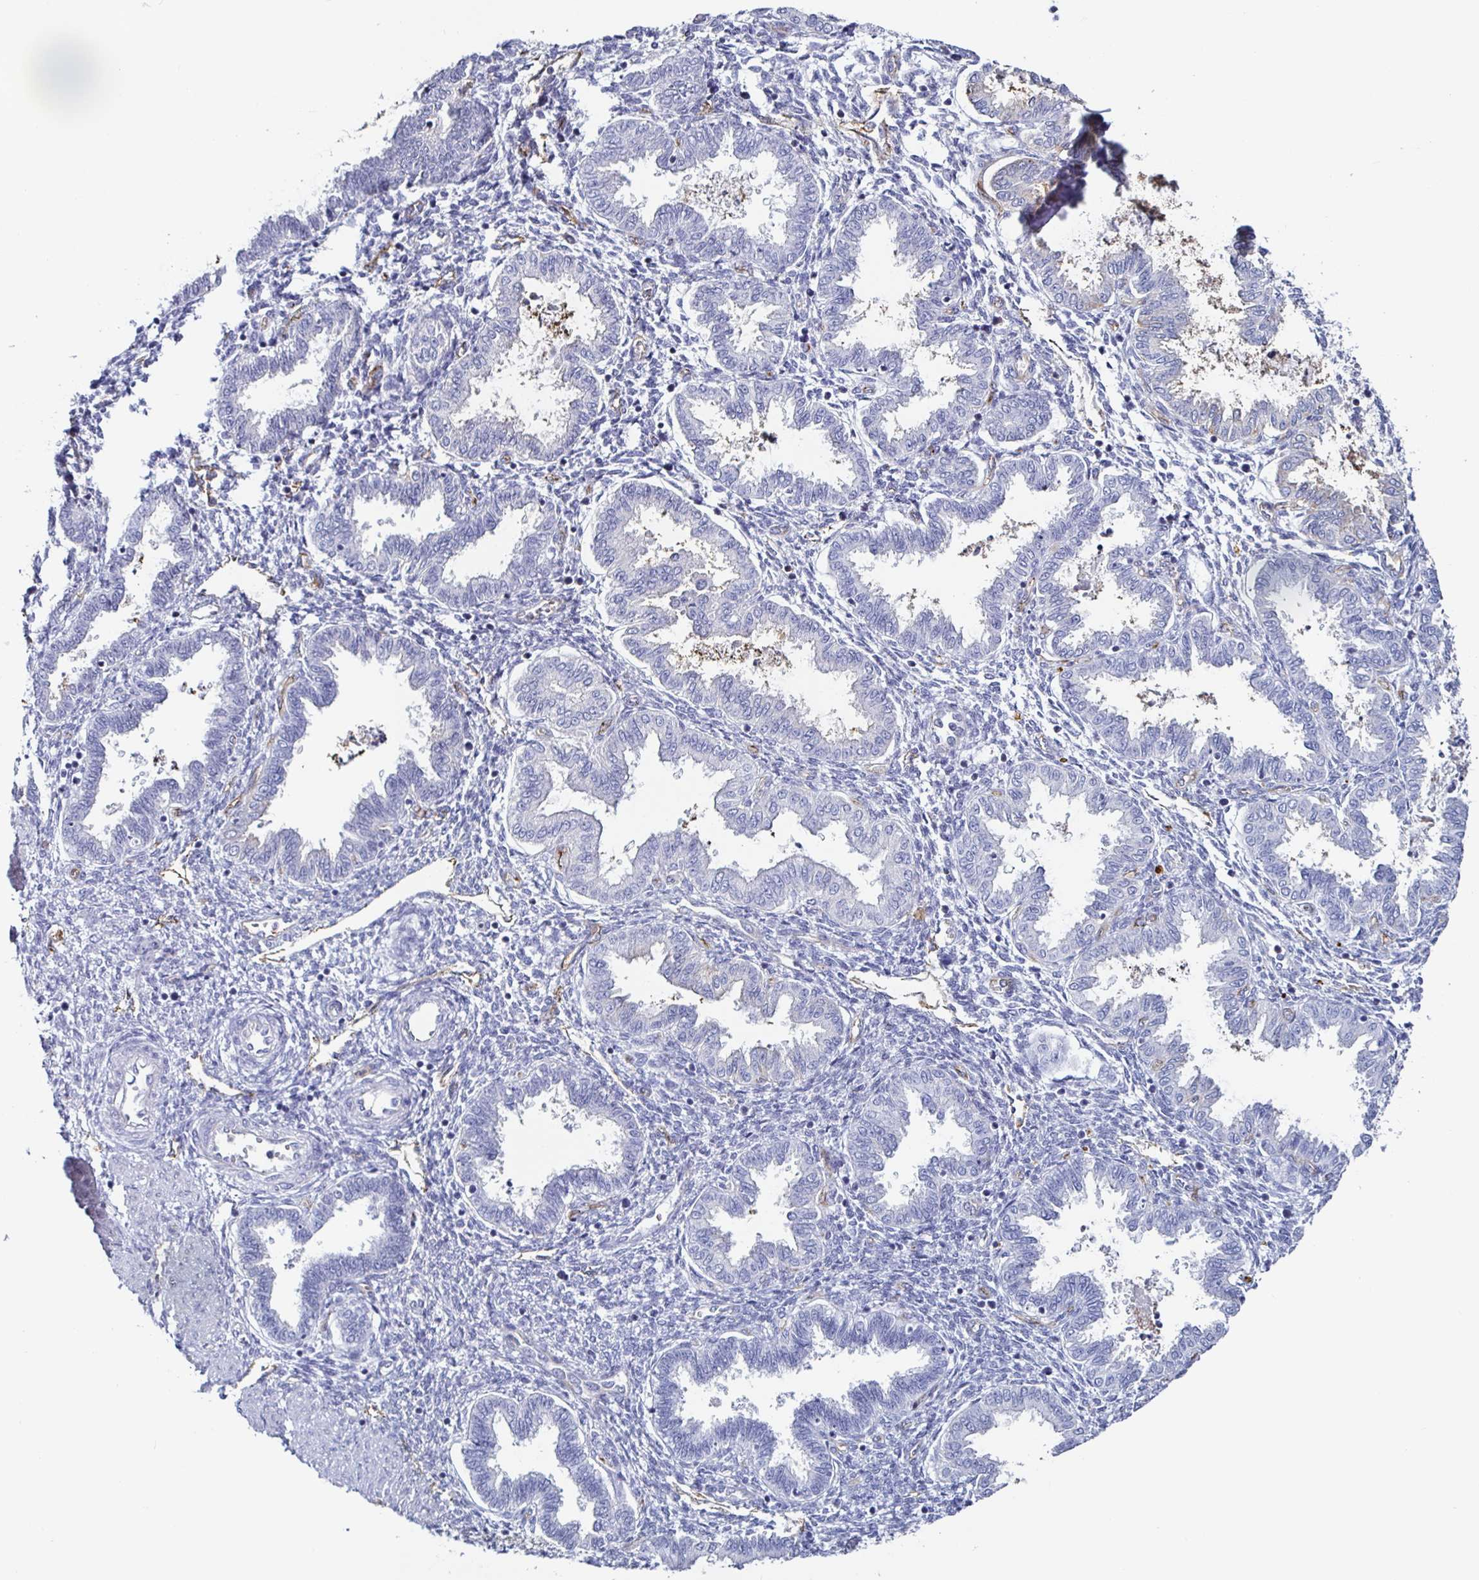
{"staining": {"intensity": "negative", "quantity": "none", "location": "none"}, "tissue": "endometrium", "cell_type": "Cells in endometrial stroma", "image_type": "normal", "snomed": [{"axis": "morphology", "description": "Normal tissue, NOS"}, {"axis": "topography", "description": "Endometrium"}], "caption": "A high-resolution histopathology image shows IHC staining of normal endometrium, which exhibits no significant positivity in cells in endometrial stroma.", "gene": "ACSBG2", "patient": {"sex": "female", "age": 33}}